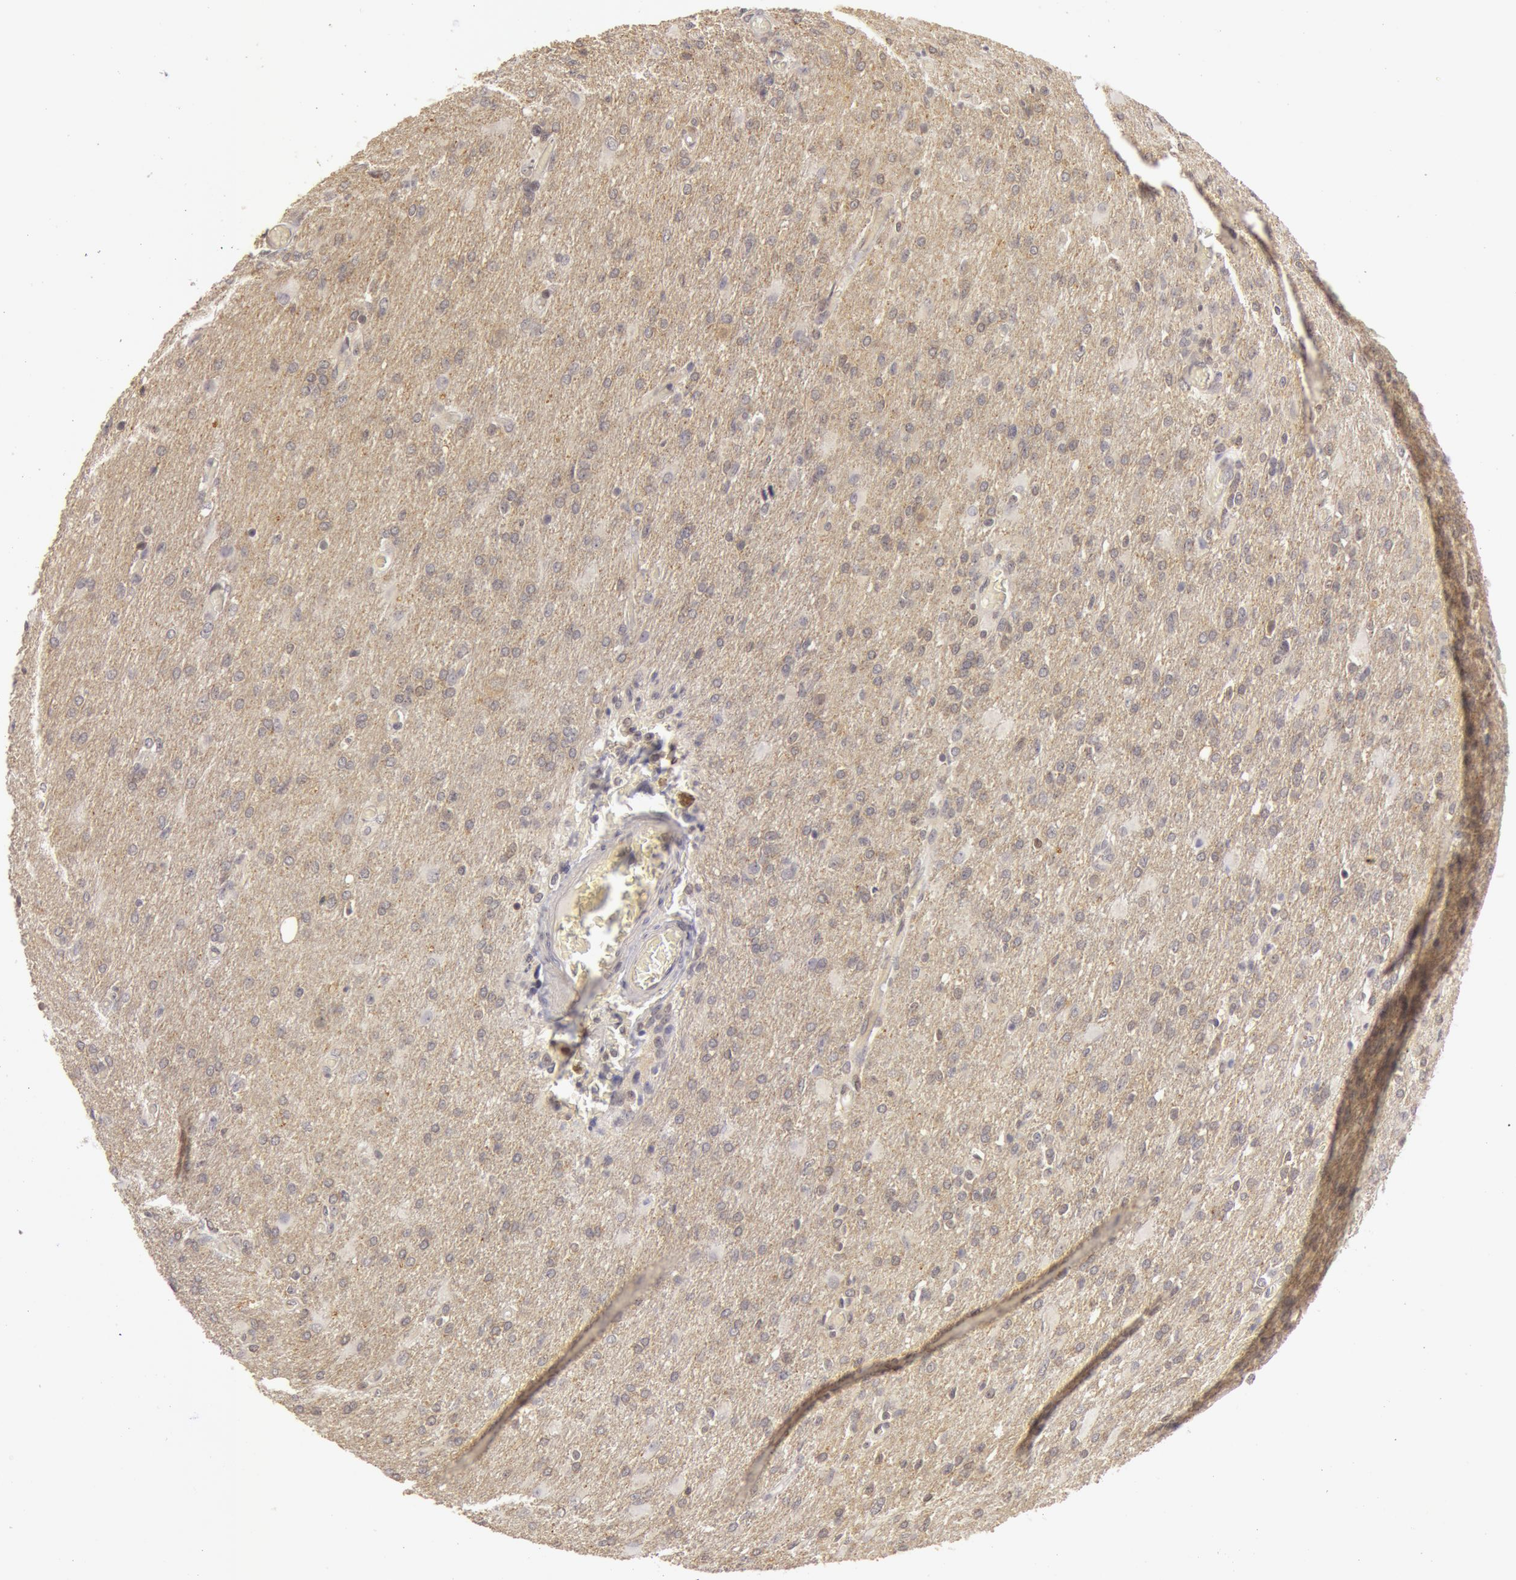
{"staining": {"intensity": "negative", "quantity": "none", "location": "none"}, "tissue": "glioma", "cell_type": "Tumor cells", "image_type": "cancer", "snomed": [{"axis": "morphology", "description": "Glioma, malignant, High grade"}, {"axis": "topography", "description": "Brain"}], "caption": "Immunohistochemical staining of human high-grade glioma (malignant) shows no significant positivity in tumor cells.", "gene": "OASL", "patient": {"sex": "male", "age": 68}}